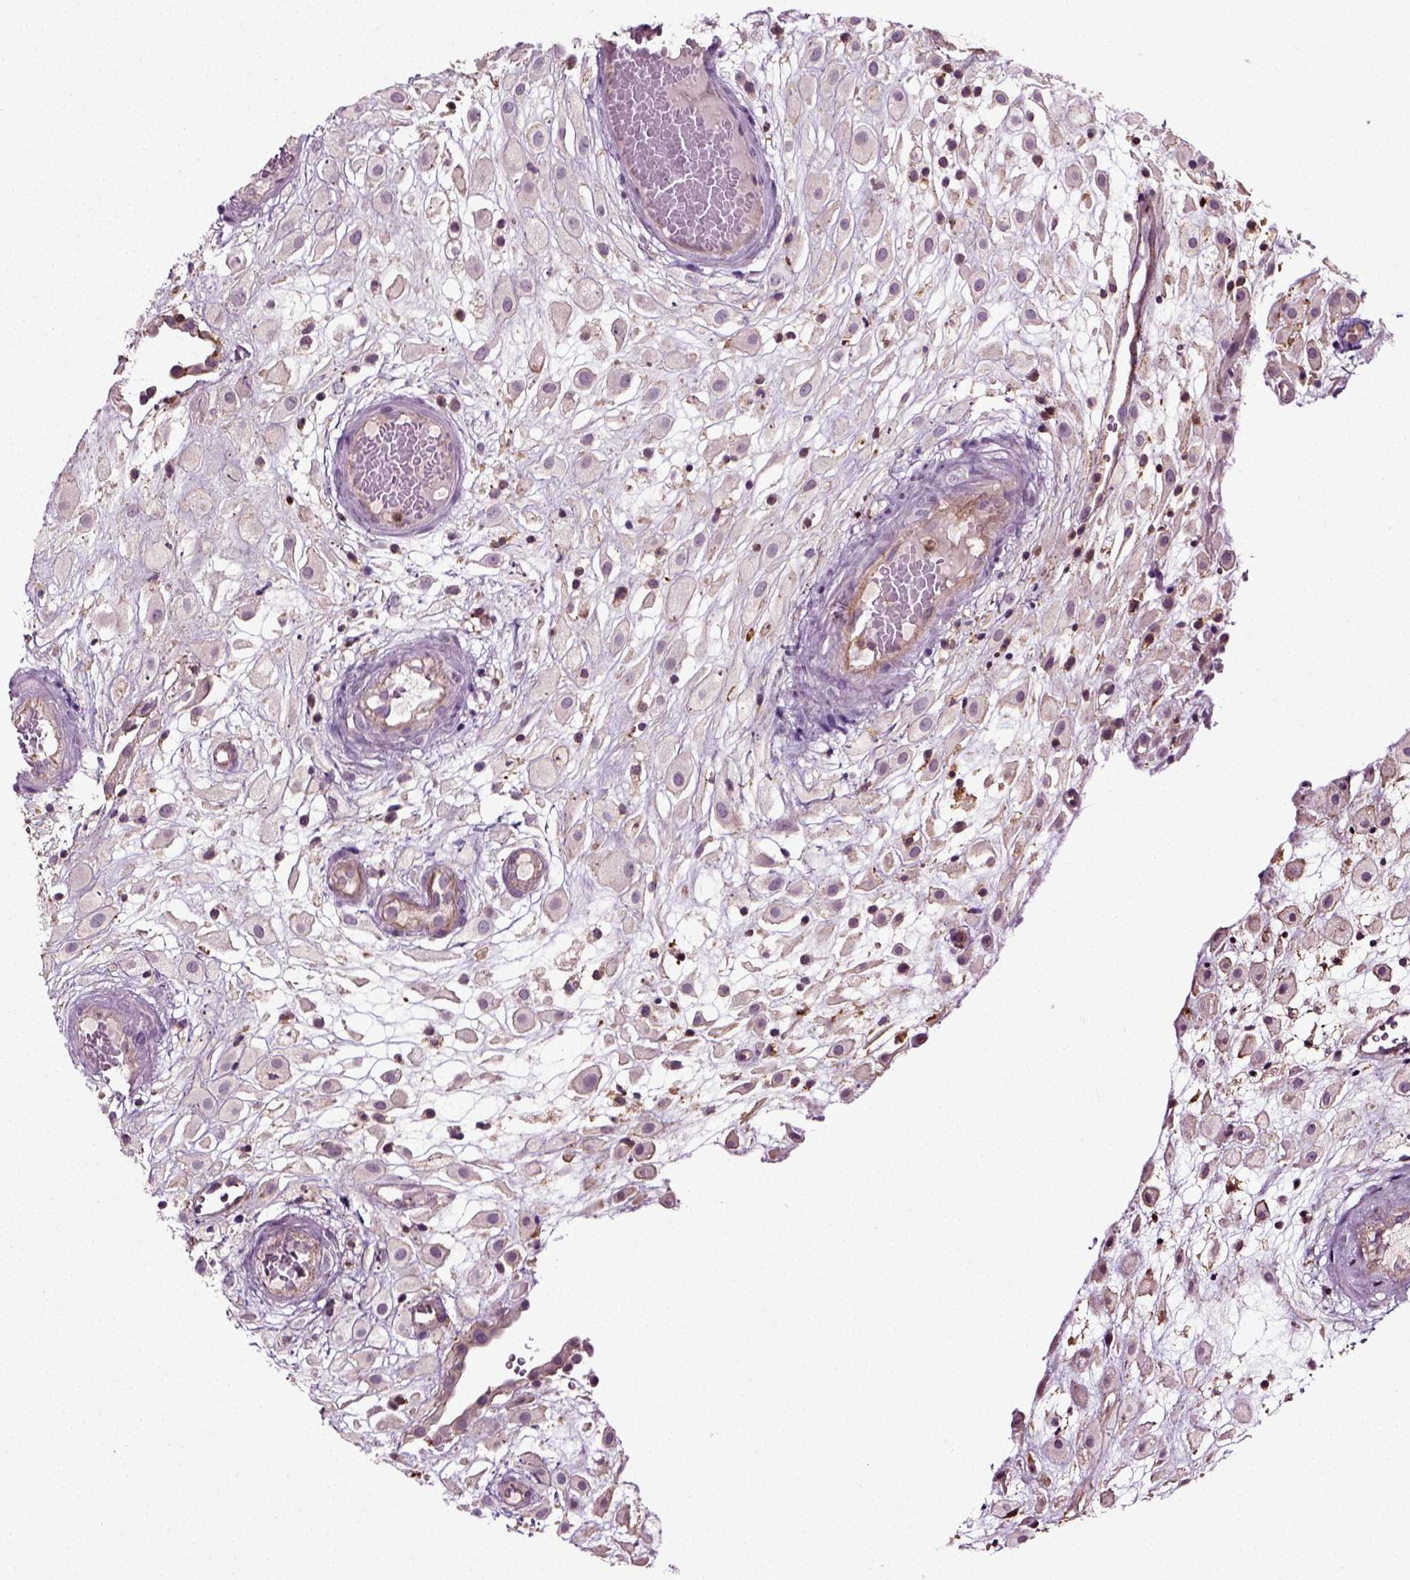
{"staining": {"intensity": "moderate", "quantity": "<25%", "location": "cytoplasmic/membranous"}, "tissue": "placenta", "cell_type": "Decidual cells", "image_type": "normal", "snomed": [{"axis": "morphology", "description": "Normal tissue, NOS"}, {"axis": "topography", "description": "Placenta"}], "caption": "This histopathology image displays immunohistochemistry (IHC) staining of benign placenta, with low moderate cytoplasmic/membranous expression in approximately <25% of decidual cells.", "gene": "RHOF", "patient": {"sex": "female", "age": 24}}